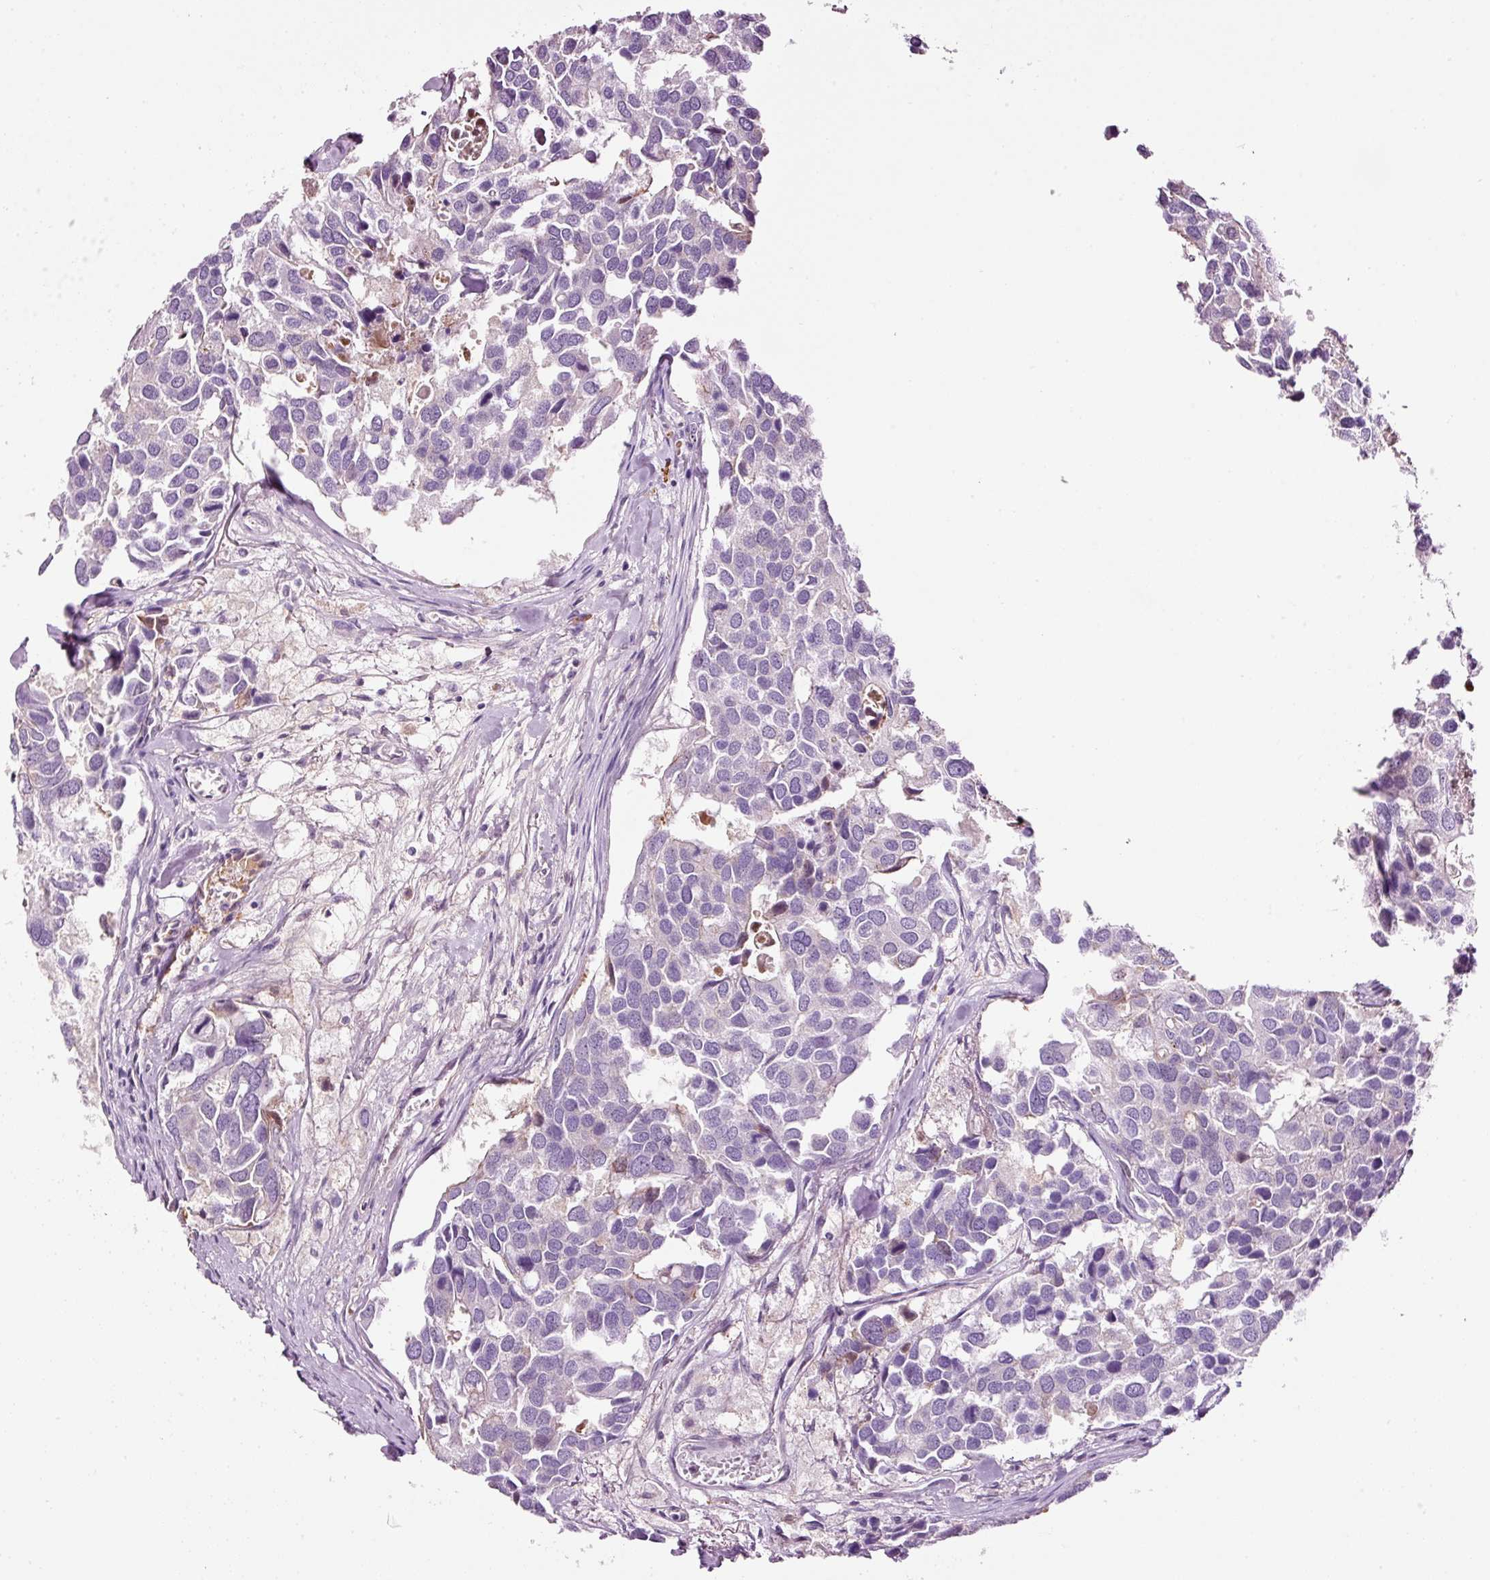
{"staining": {"intensity": "negative", "quantity": "none", "location": "none"}, "tissue": "breast cancer", "cell_type": "Tumor cells", "image_type": "cancer", "snomed": [{"axis": "morphology", "description": "Duct carcinoma"}, {"axis": "topography", "description": "Breast"}], "caption": "DAB (3,3'-diaminobenzidine) immunohistochemical staining of human breast cancer (intraductal carcinoma) exhibits no significant expression in tumor cells.", "gene": "KLF1", "patient": {"sex": "female", "age": 83}}